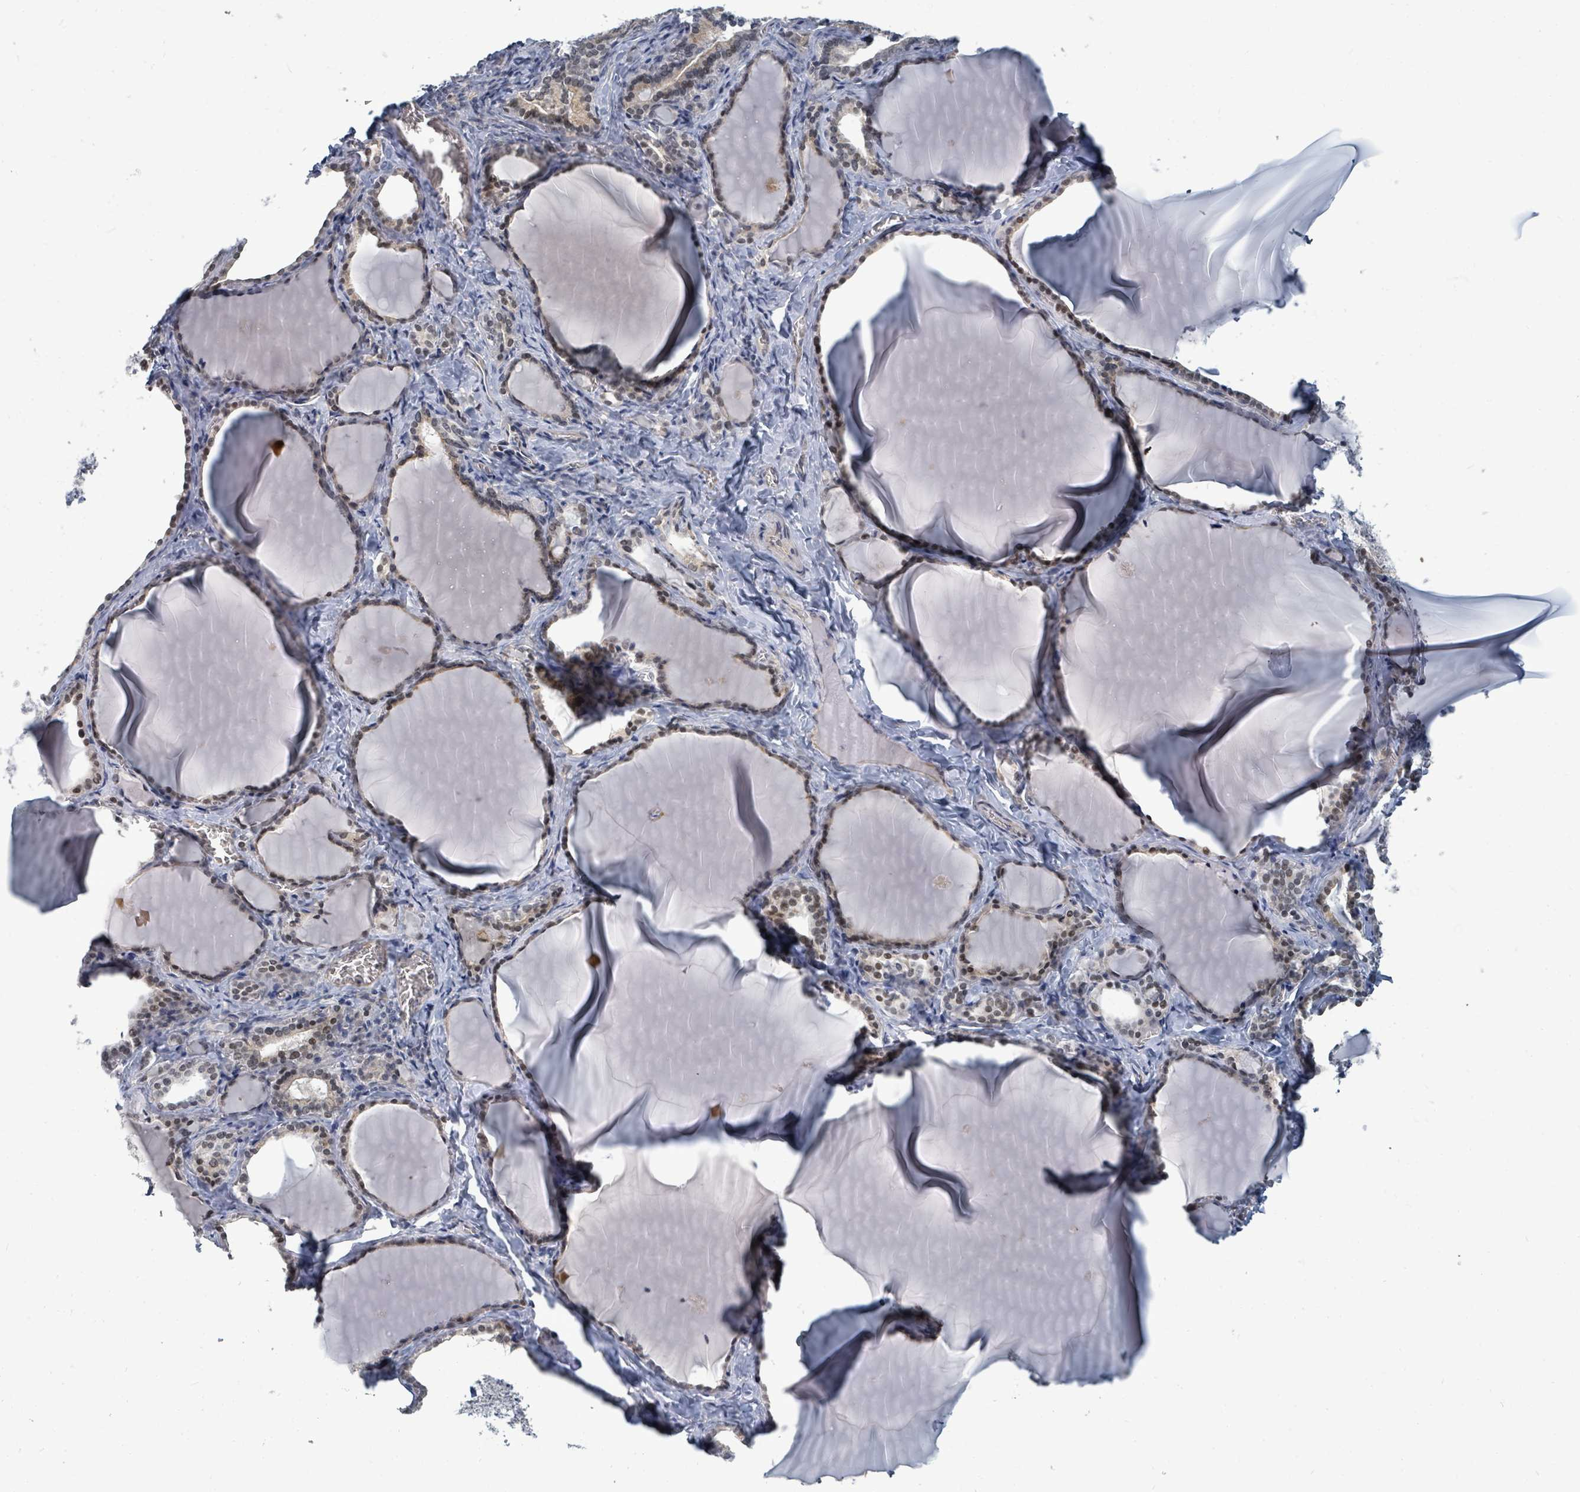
{"staining": {"intensity": "moderate", "quantity": "25%-75%", "location": "nuclear"}, "tissue": "thyroid gland", "cell_type": "Glandular cells", "image_type": "normal", "snomed": [{"axis": "morphology", "description": "Normal tissue, NOS"}, {"axis": "topography", "description": "Thyroid gland"}], "caption": "Glandular cells demonstrate moderate nuclear expression in about 25%-75% of cells in normal thyroid gland. (DAB (3,3'-diaminobenzidine) IHC, brown staining for protein, blue staining for nuclei).", "gene": "TRDMT1", "patient": {"sex": "female", "age": 42}}